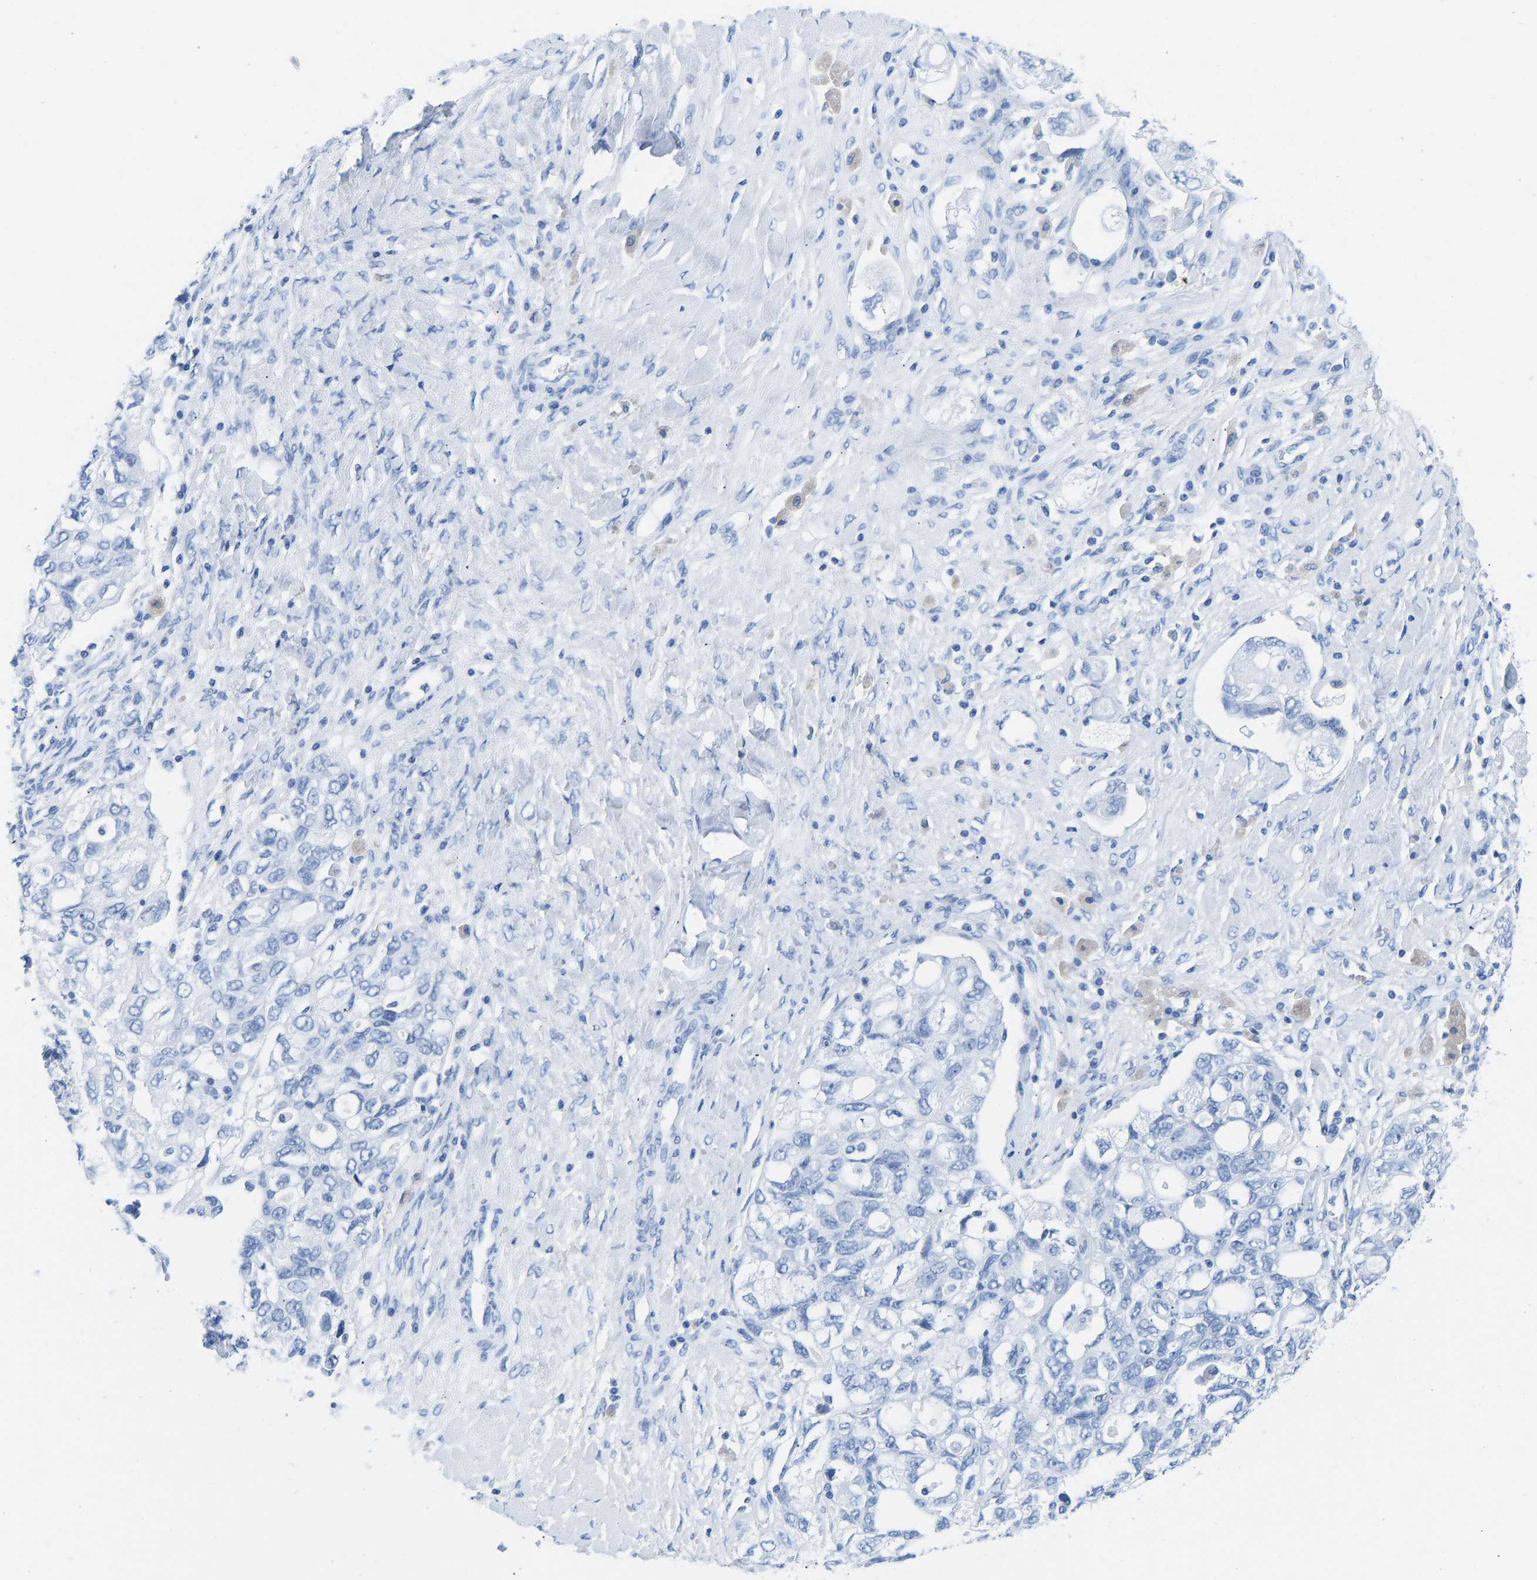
{"staining": {"intensity": "negative", "quantity": "none", "location": "none"}, "tissue": "ovarian cancer", "cell_type": "Tumor cells", "image_type": "cancer", "snomed": [{"axis": "morphology", "description": "Carcinoma, NOS"}, {"axis": "morphology", "description": "Cystadenocarcinoma, serous, NOS"}, {"axis": "topography", "description": "Ovary"}], "caption": "Immunohistochemistry (IHC) of human ovarian cancer (carcinoma) reveals no staining in tumor cells. (DAB immunohistochemistry, high magnification).", "gene": "ELMO2", "patient": {"sex": "female", "age": 69}}